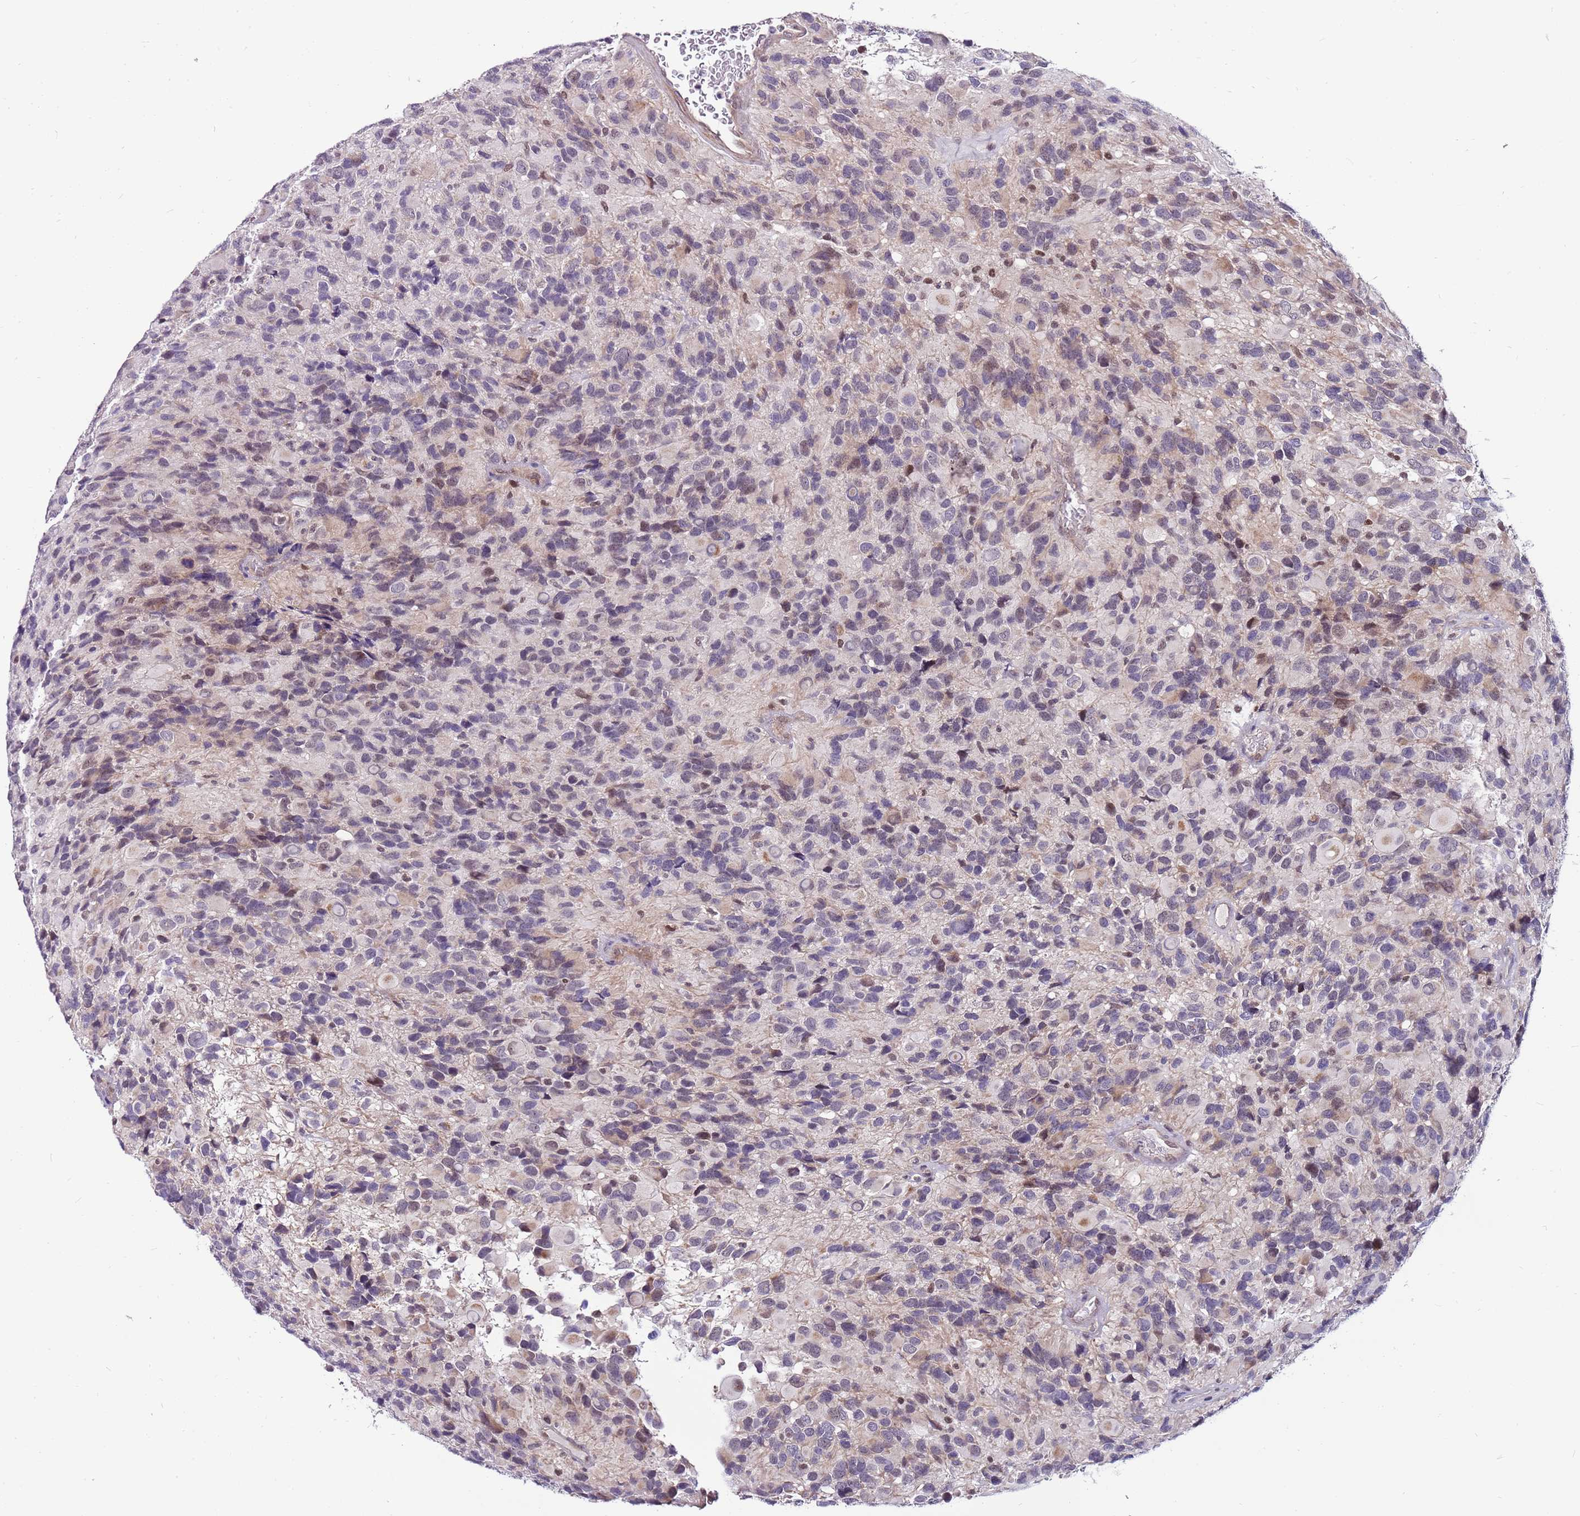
{"staining": {"intensity": "weak", "quantity": "<25%", "location": "nuclear"}, "tissue": "glioma", "cell_type": "Tumor cells", "image_type": "cancer", "snomed": [{"axis": "morphology", "description": "Glioma, malignant, High grade"}, {"axis": "topography", "description": "Brain"}], "caption": "Immunohistochemistry (IHC) histopathology image of neoplastic tissue: human malignant glioma (high-grade) stained with DAB displays no significant protein positivity in tumor cells.", "gene": "POLE3", "patient": {"sex": "male", "age": 77}}